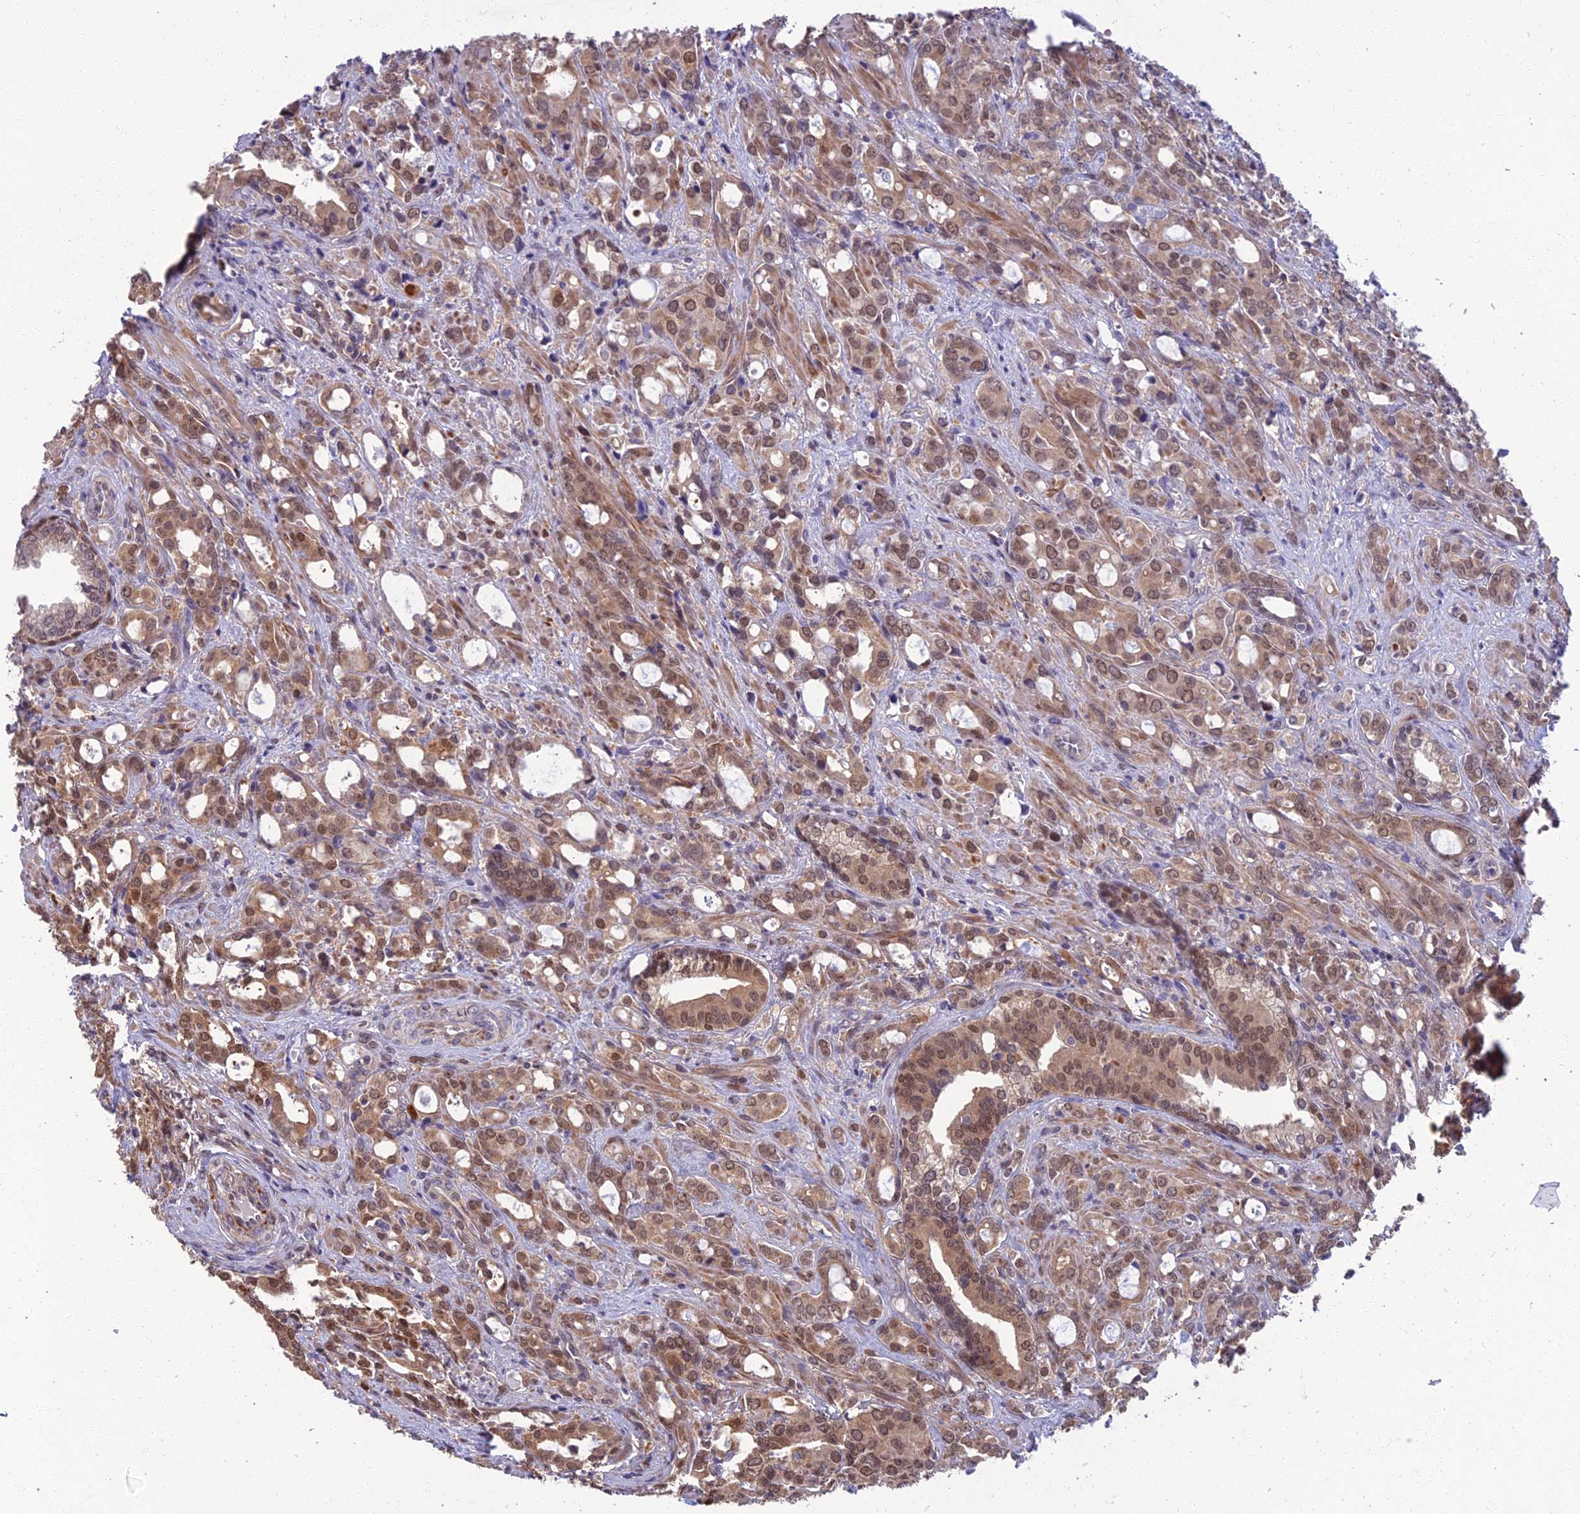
{"staining": {"intensity": "moderate", "quantity": ">75%", "location": "cytoplasmic/membranous,nuclear"}, "tissue": "prostate cancer", "cell_type": "Tumor cells", "image_type": "cancer", "snomed": [{"axis": "morphology", "description": "Adenocarcinoma, High grade"}, {"axis": "topography", "description": "Prostate"}], "caption": "DAB (3,3'-diaminobenzidine) immunohistochemical staining of human prostate cancer exhibits moderate cytoplasmic/membranous and nuclear protein staining in approximately >75% of tumor cells. The staining was performed using DAB (3,3'-diaminobenzidine), with brown indicating positive protein expression. Nuclei are stained blue with hematoxylin.", "gene": "NR4A3", "patient": {"sex": "male", "age": 72}}